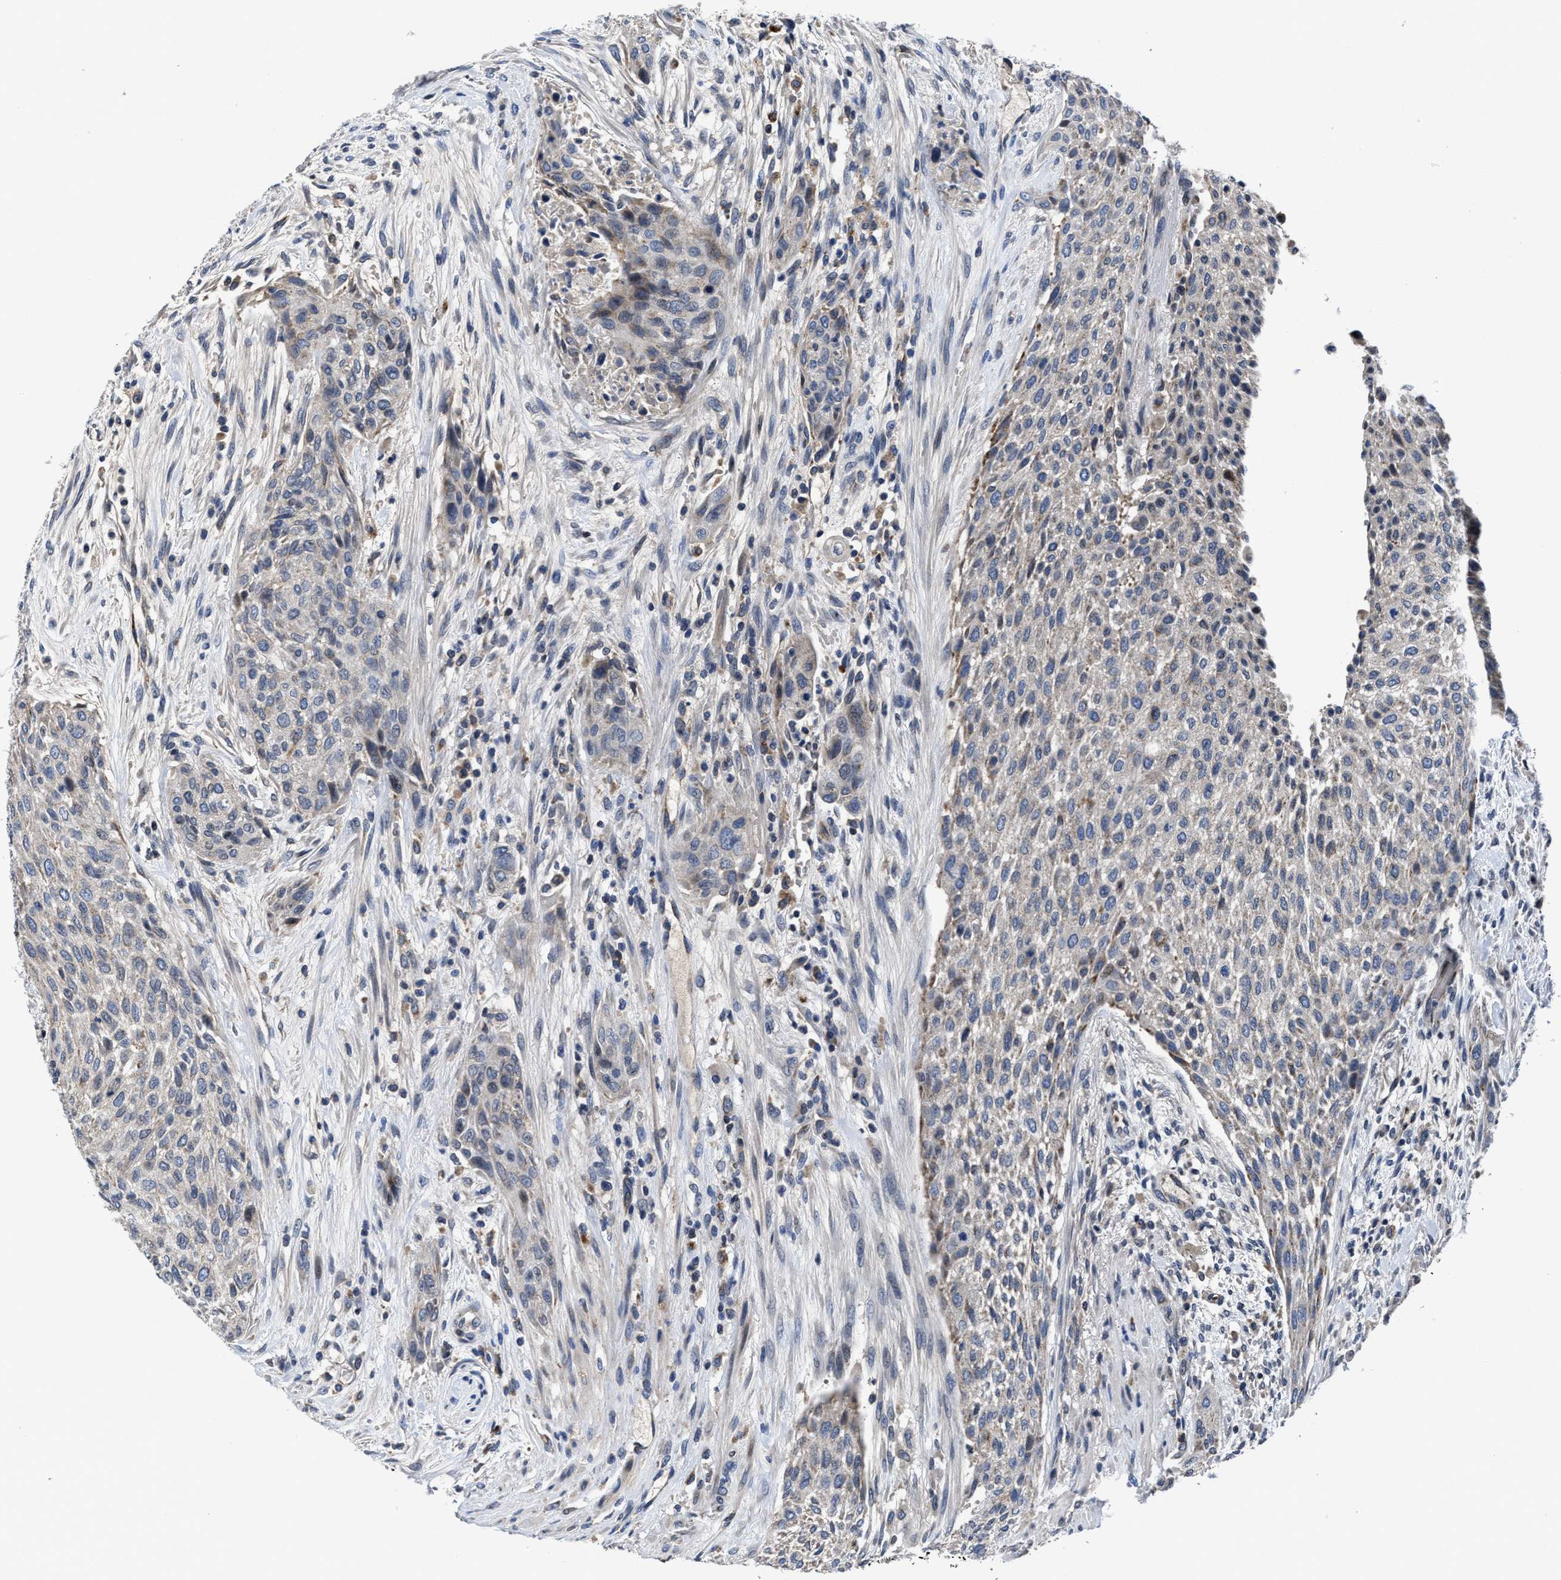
{"staining": {"intensity": "negative", "quantity": "none", "location": "none"}, "tissue": "urothelial cancer", "cell_type": "Tumor cells", "image_type": "cancer", "snomed": [{"axis": "morphology", "description": "Urothelial carcinoma, Low grade"}, {"axis": "morphology", "description": "Urothelial carcinoma, High grade"}, {"axis": "topography", "description": "Urinary bladder"}], "caption": "Immunohistochemistry (IHC) of low-grade urothelial carcinoma demonstrates no staining in tumor cells. (Immunohistochemistry, brightfield microscopy, high magnification).", "gene": "CACNA1D", "patient": {"sex": "male", "age": 35}}